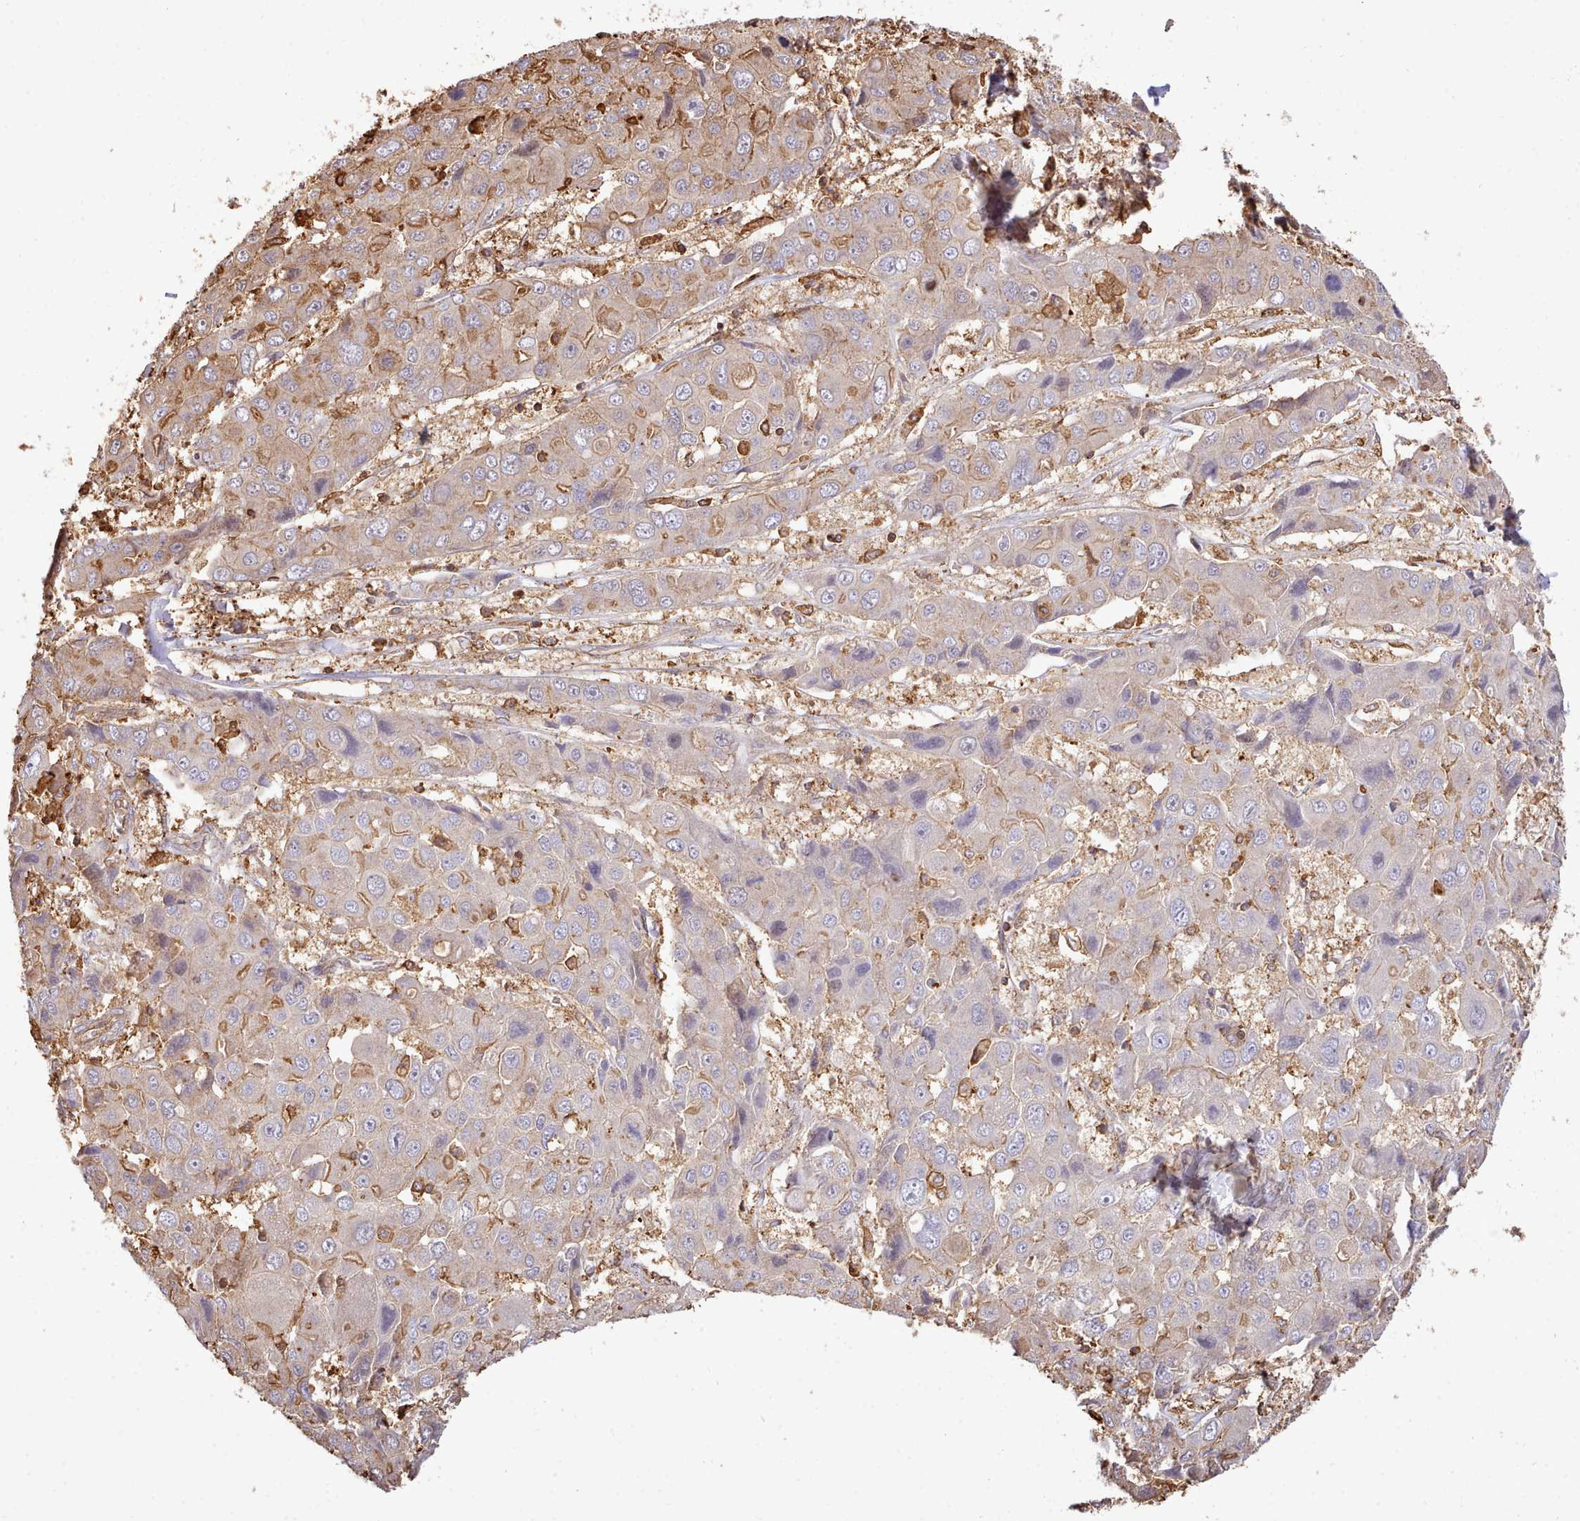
{"staining": {"intensity": "moderate", "quantity": "<25%", "location": "cytoplasmic/membranous"}, "tissue": "liver cancer", "cell_type": "Tumor cells", "image_type": "cancer", "snomed": [{"axis": "morphology", "description": "Cholangiocarcinoma"}, {"axis": "topography", "description": "Liver"}], "caption": "Tumor cells reveal low levels of moderate cytoplasmic/membranous staining in approximately <25% of cells in cholangiocarcinoma (liver).", "gene": "CAPZA1", "patient": {"sex": "male", "age": 67}}